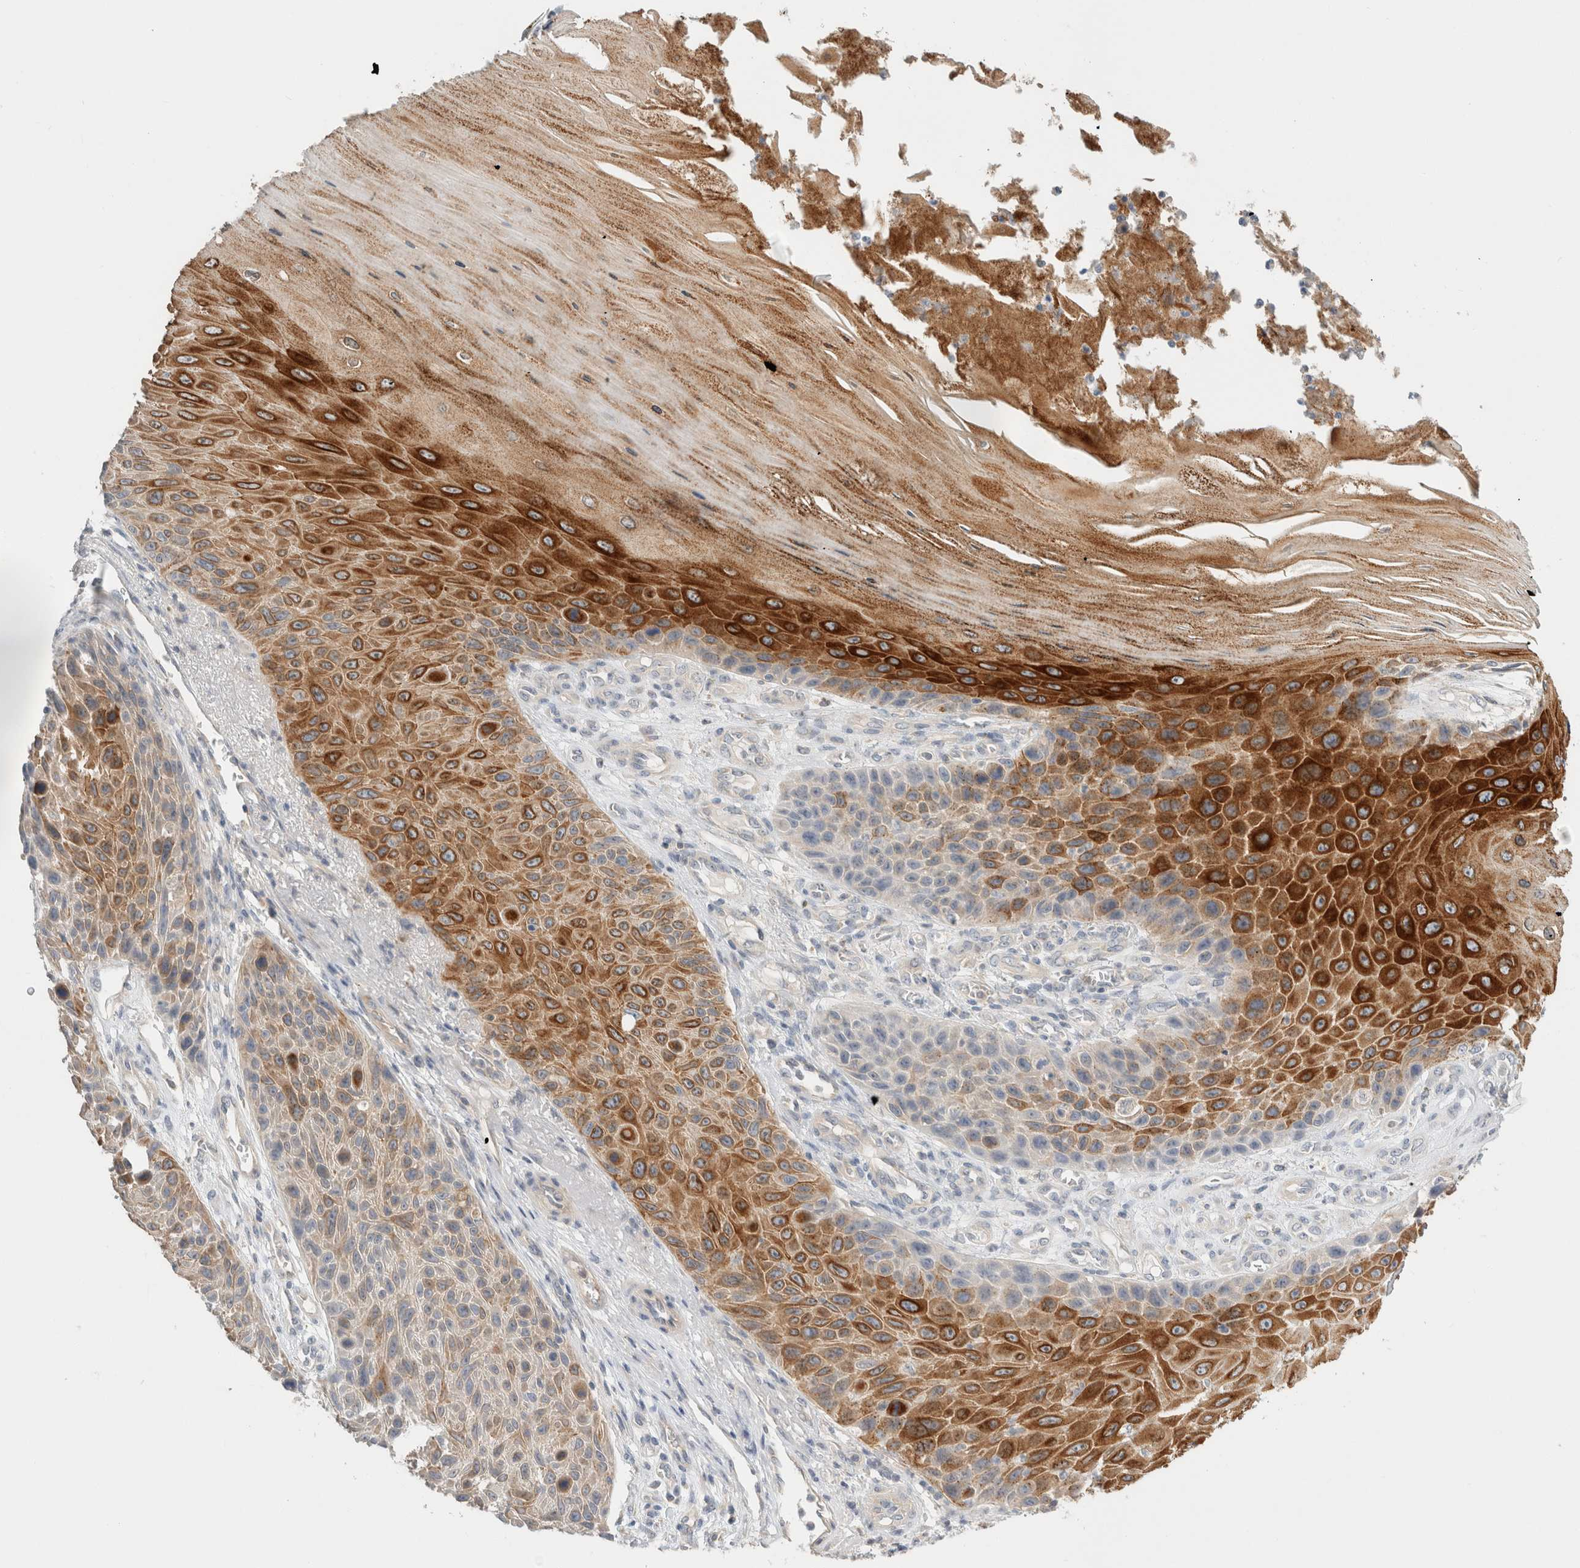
{"staining": {"intensity": "strong", "quantity": "25%-75%", "location": "cytoplasmic/membranous"}, "tissue": "skin cancer", "cell_type": "Tumor cells", "image_type": "cancer", "snomed": [{"axis": "morphology", "description": "Squamous cell carcinoma, NOS"}, {"axis": "topography", "description": "Skin"}], "caption": "Tumor cells exhibit strong cytoplasmic/membranous staining in about 25%-75% of cells in squamous cell carcinoma (skin). The protein of interest is shown in brown color, while the nuclei are stained blue.", "gene": "SDR16C5", "patient": {"sex": "female", "age": 88}}